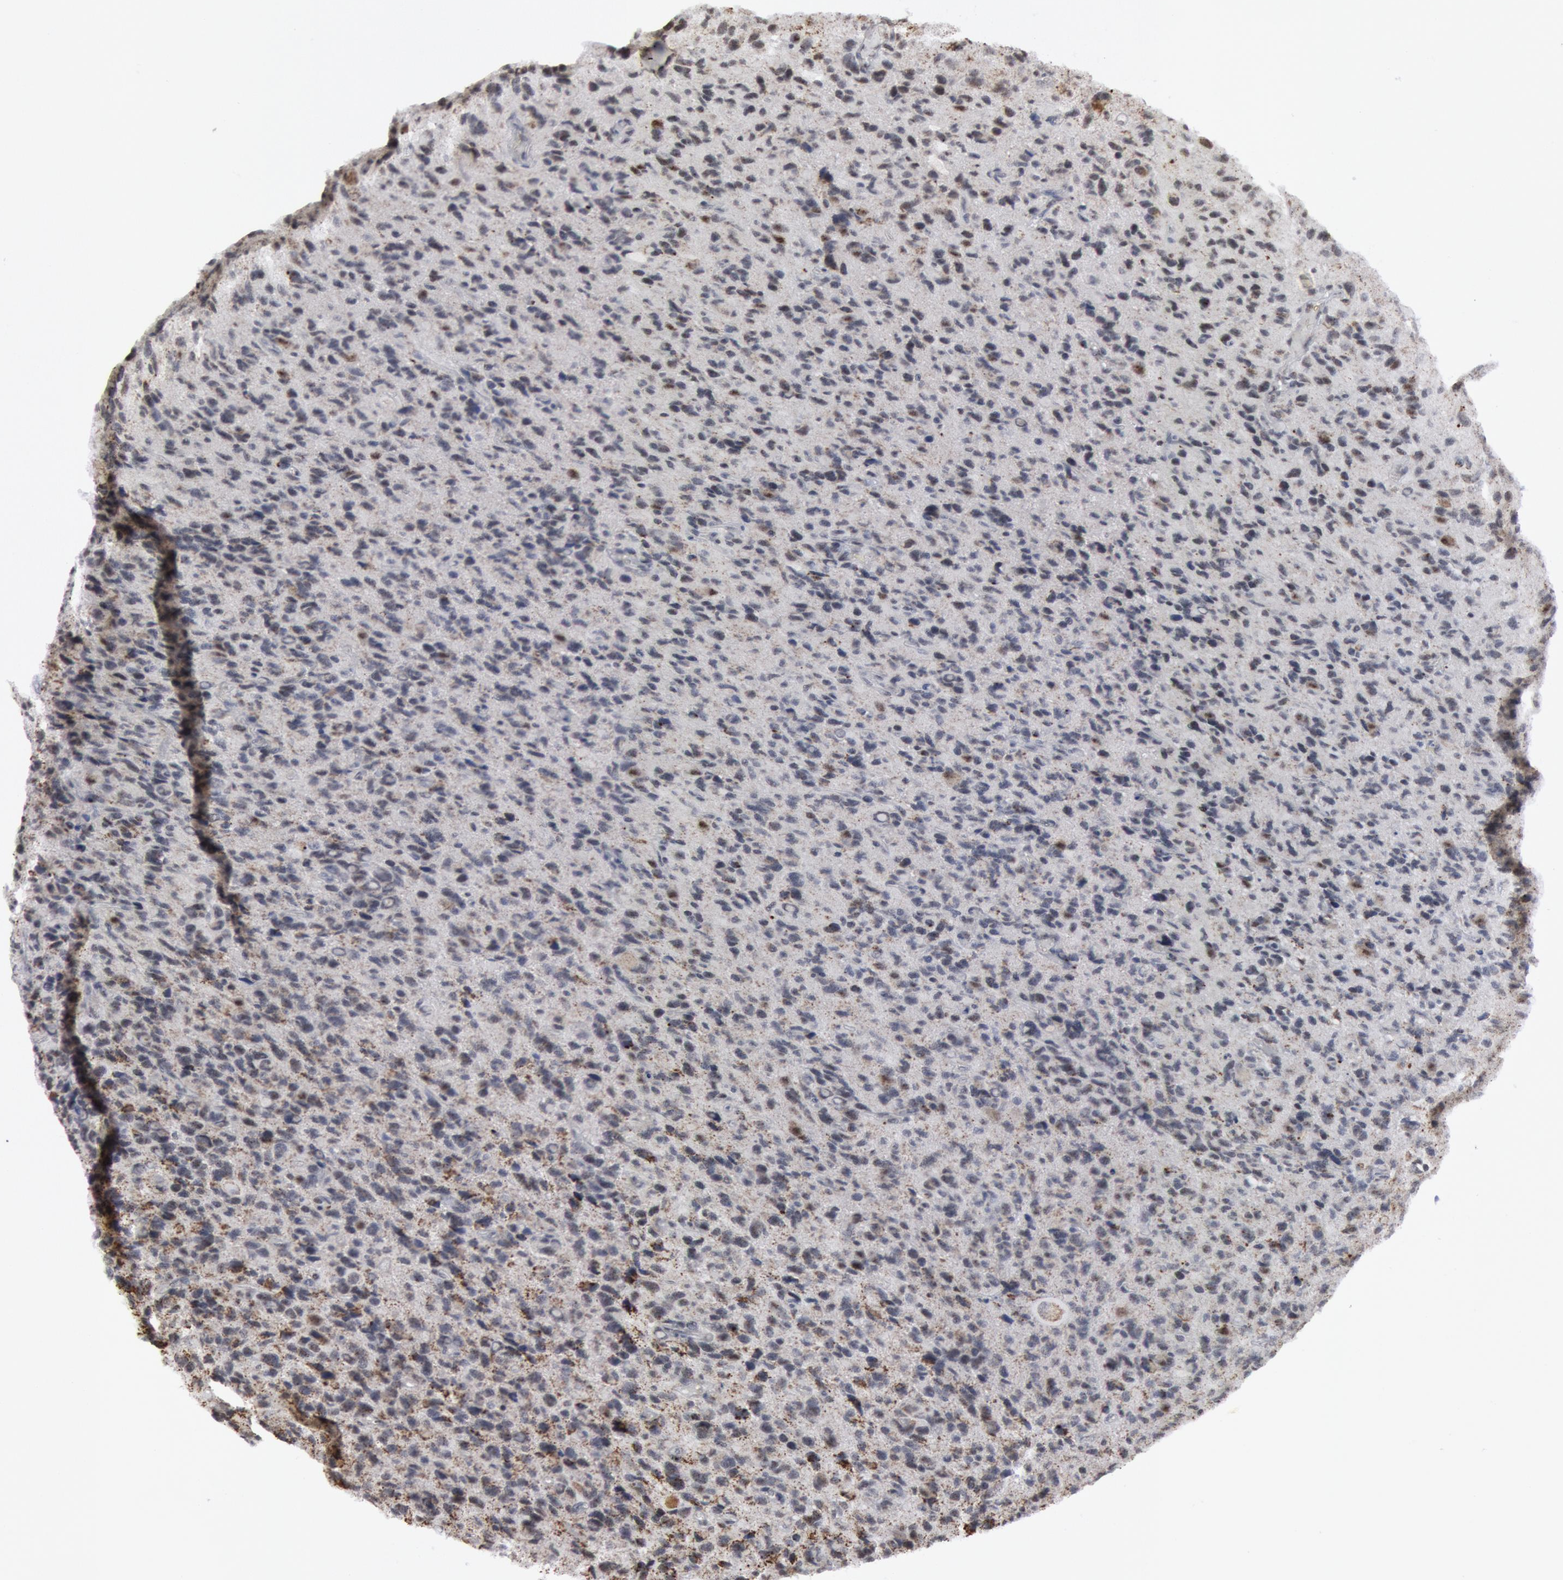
{"staining": {"intensity": "moderate", "quantity": "<25%", "location": "cytoplasmic/membranous"}, "tissue": "glioma", "cell_type": "Tumor cells", "image_type": "cancer", "snomed": [{"axis": "morphology", "description": "Glioma, malignant, High grade"}, {"axis": "topography", "description": "Brain"}], "caption": "About <25% of tumor cells in glioma reveal moderate cytoplasmic/membranous protein expression as visualized by brown immunohistochemical staining.", "gene": "CASP9", "patient": {"sex": "male", "age": 77}}